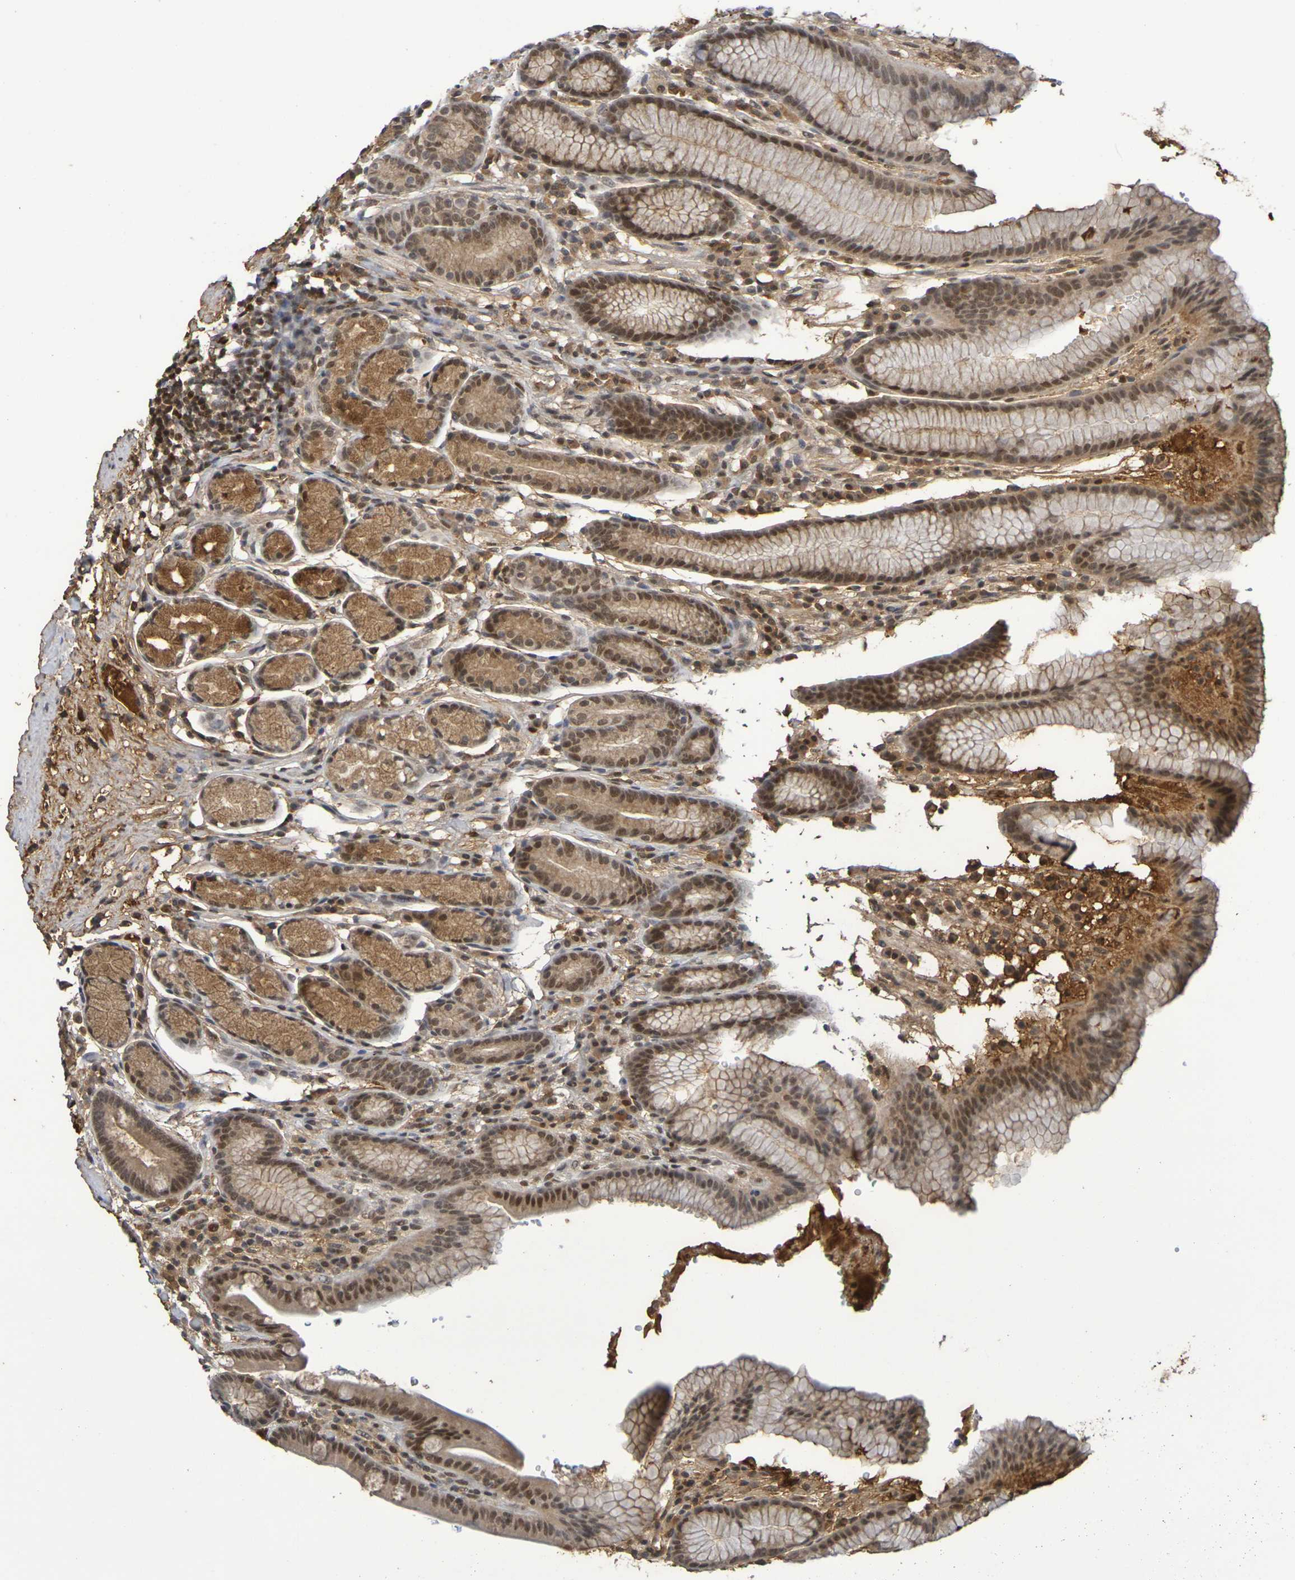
{"staining": {"intensity": "moderate", "quantity": ">75%", "location": "cytoplasmic/membranous,nuclear"}, "tissue": "stomach", "cell_type": "Glandular cells", "image_type": "normal", "snomed": [{"axis": "morphology", "description": "Normal tissue, NOS"}, {"axis": "topography", "description": "Stomach, lower"}], "caption": "Immunohistochemistry (IHC) of normal human stomach demonstrates medium levels of moderate cytoplasmic/membranous,nuclear expression in about >75% of glandular cells.", "gene": "TERF2", "patient": {"sex": "male", "age": 52}}